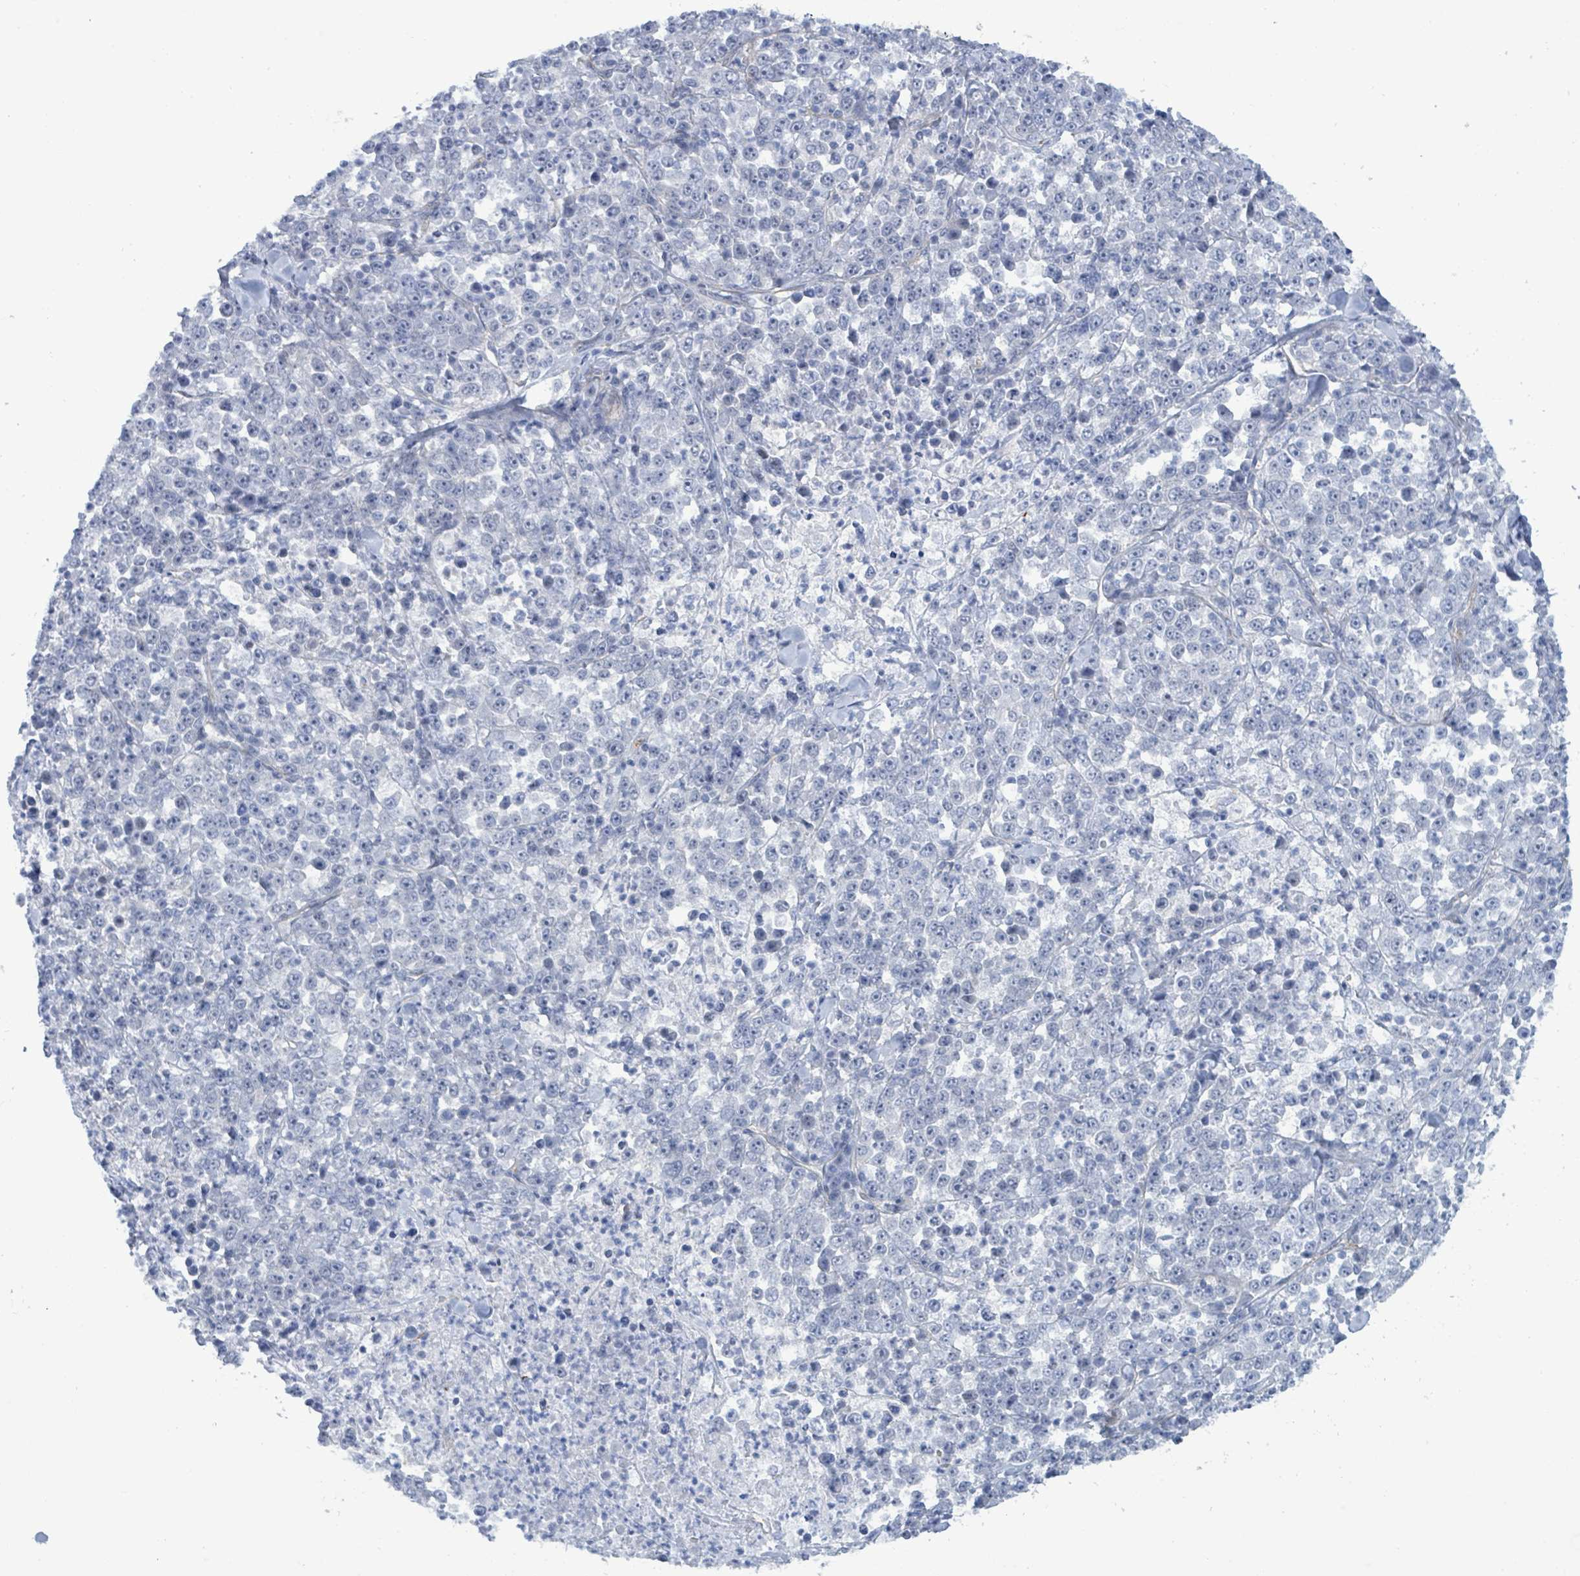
{"staining": {"intensity": "negative", "quantity": "none", "location": "none"}, "tissue": "stomach cancer", "cell_type": "Tumor cells", "image_type": "cancer", "snomed": [{"axis": "morphology", "description": "Normal tissue, NOS"}, {"axis": "morphology", "description": "Adenocarcinoma, NOS"}, {"axis": "topography", "description": "Stomach, upper"}, {"axis": "topography", "description": "Stomach"}], "caption": "Adenocarcinoma (stomach) was stained to show a protein in brown. There is no significant expression in tumor cells.", "gene": "DMRTC1B", "patient": {"sex": "male", "age": 59}}